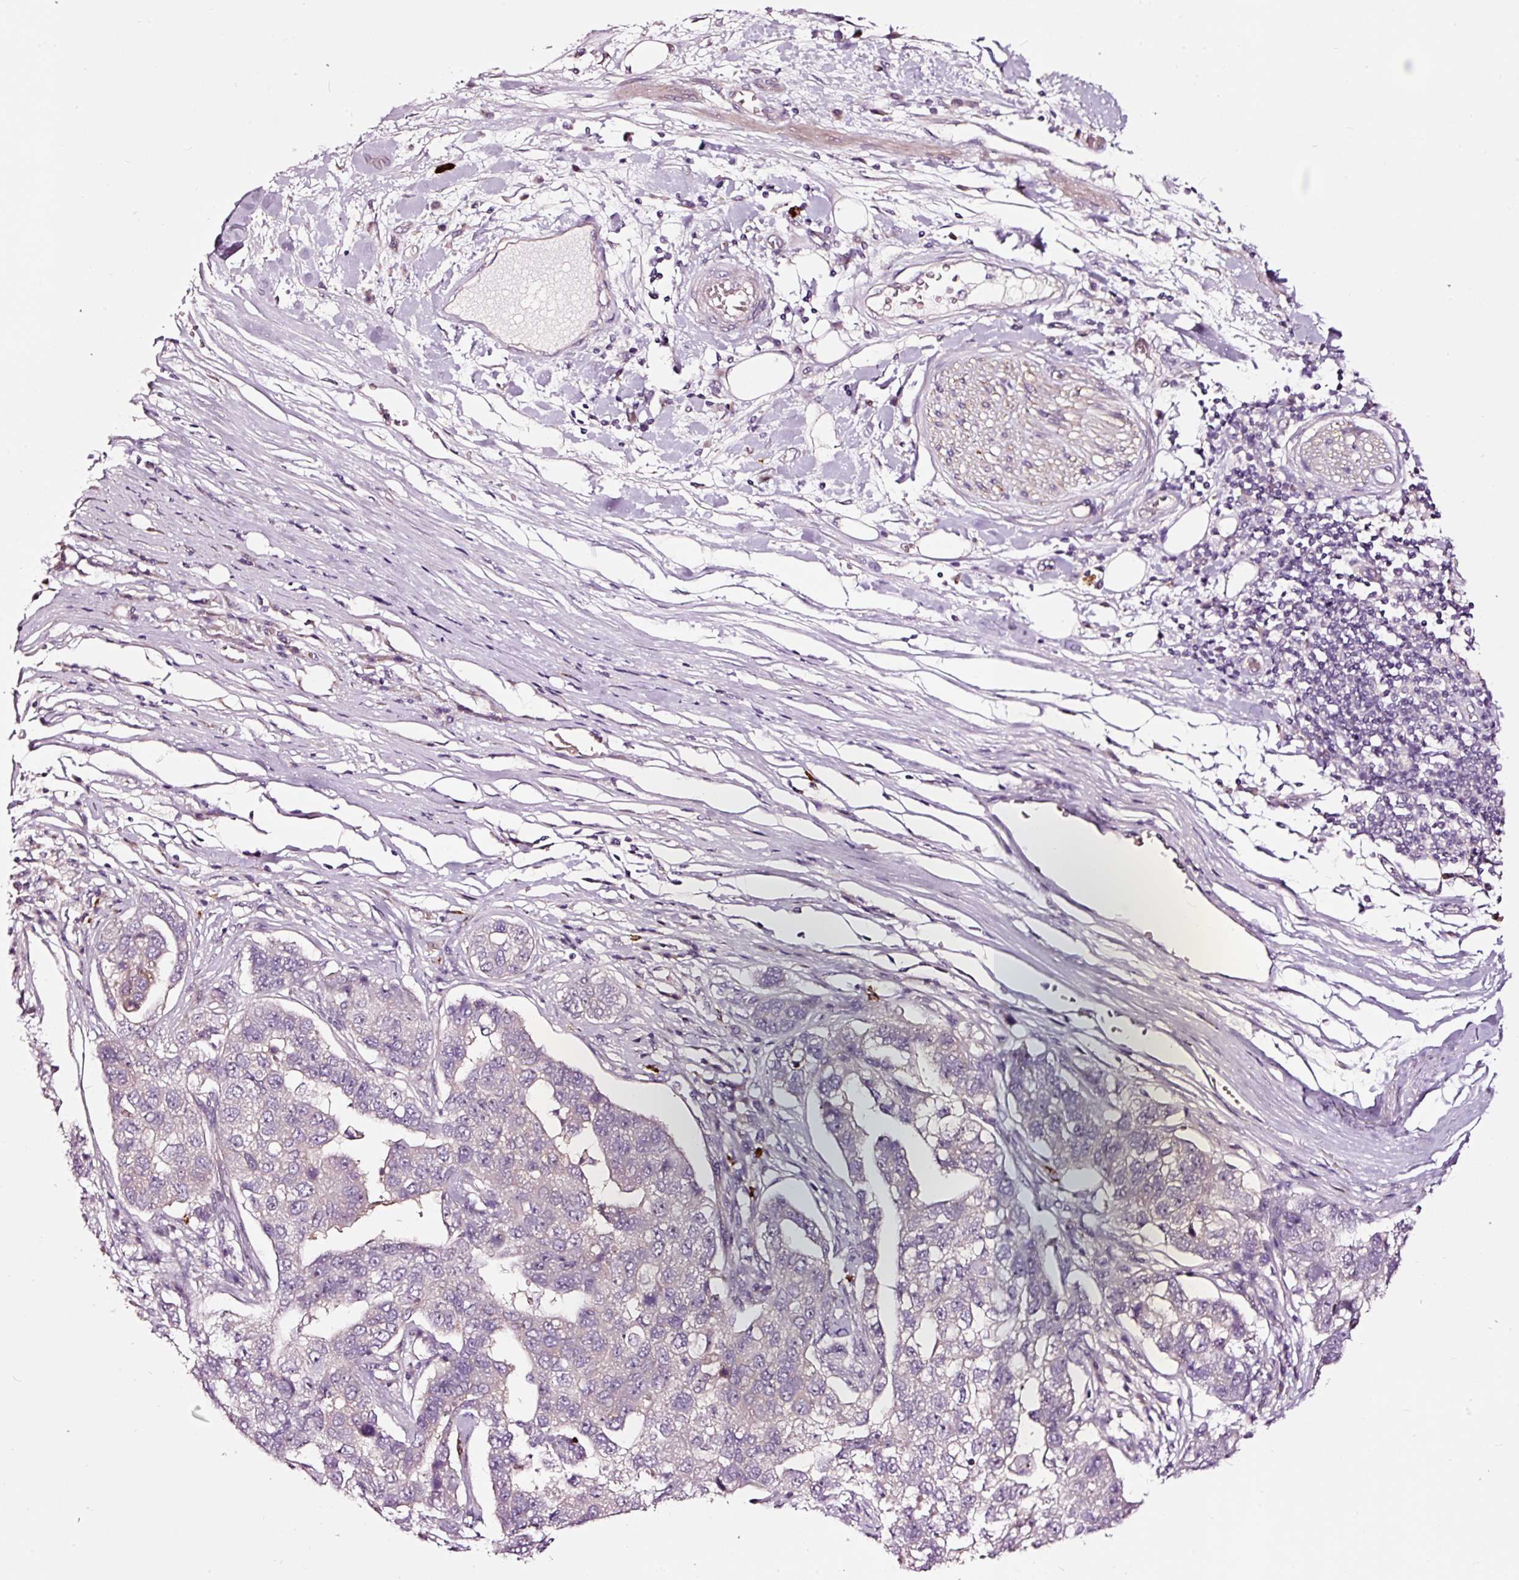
{"staining": {"intensity": "negative", "quantity": "none", "location": "none"}, "tissue": "pancreatic cancer", "cell_type": "Tumor cells", "image_type": "cancer", "snomed": [{"axis": "morphology", "description": "Adenocarcinoma, NOS"}, {"axis": "topography", "description": "Pancreas"}], "caption": "There is no significant positivity in tumor cells of pancreatic cancer.", "gene": "UTP14A", "patient": {"sex": "female", "age": 61}}